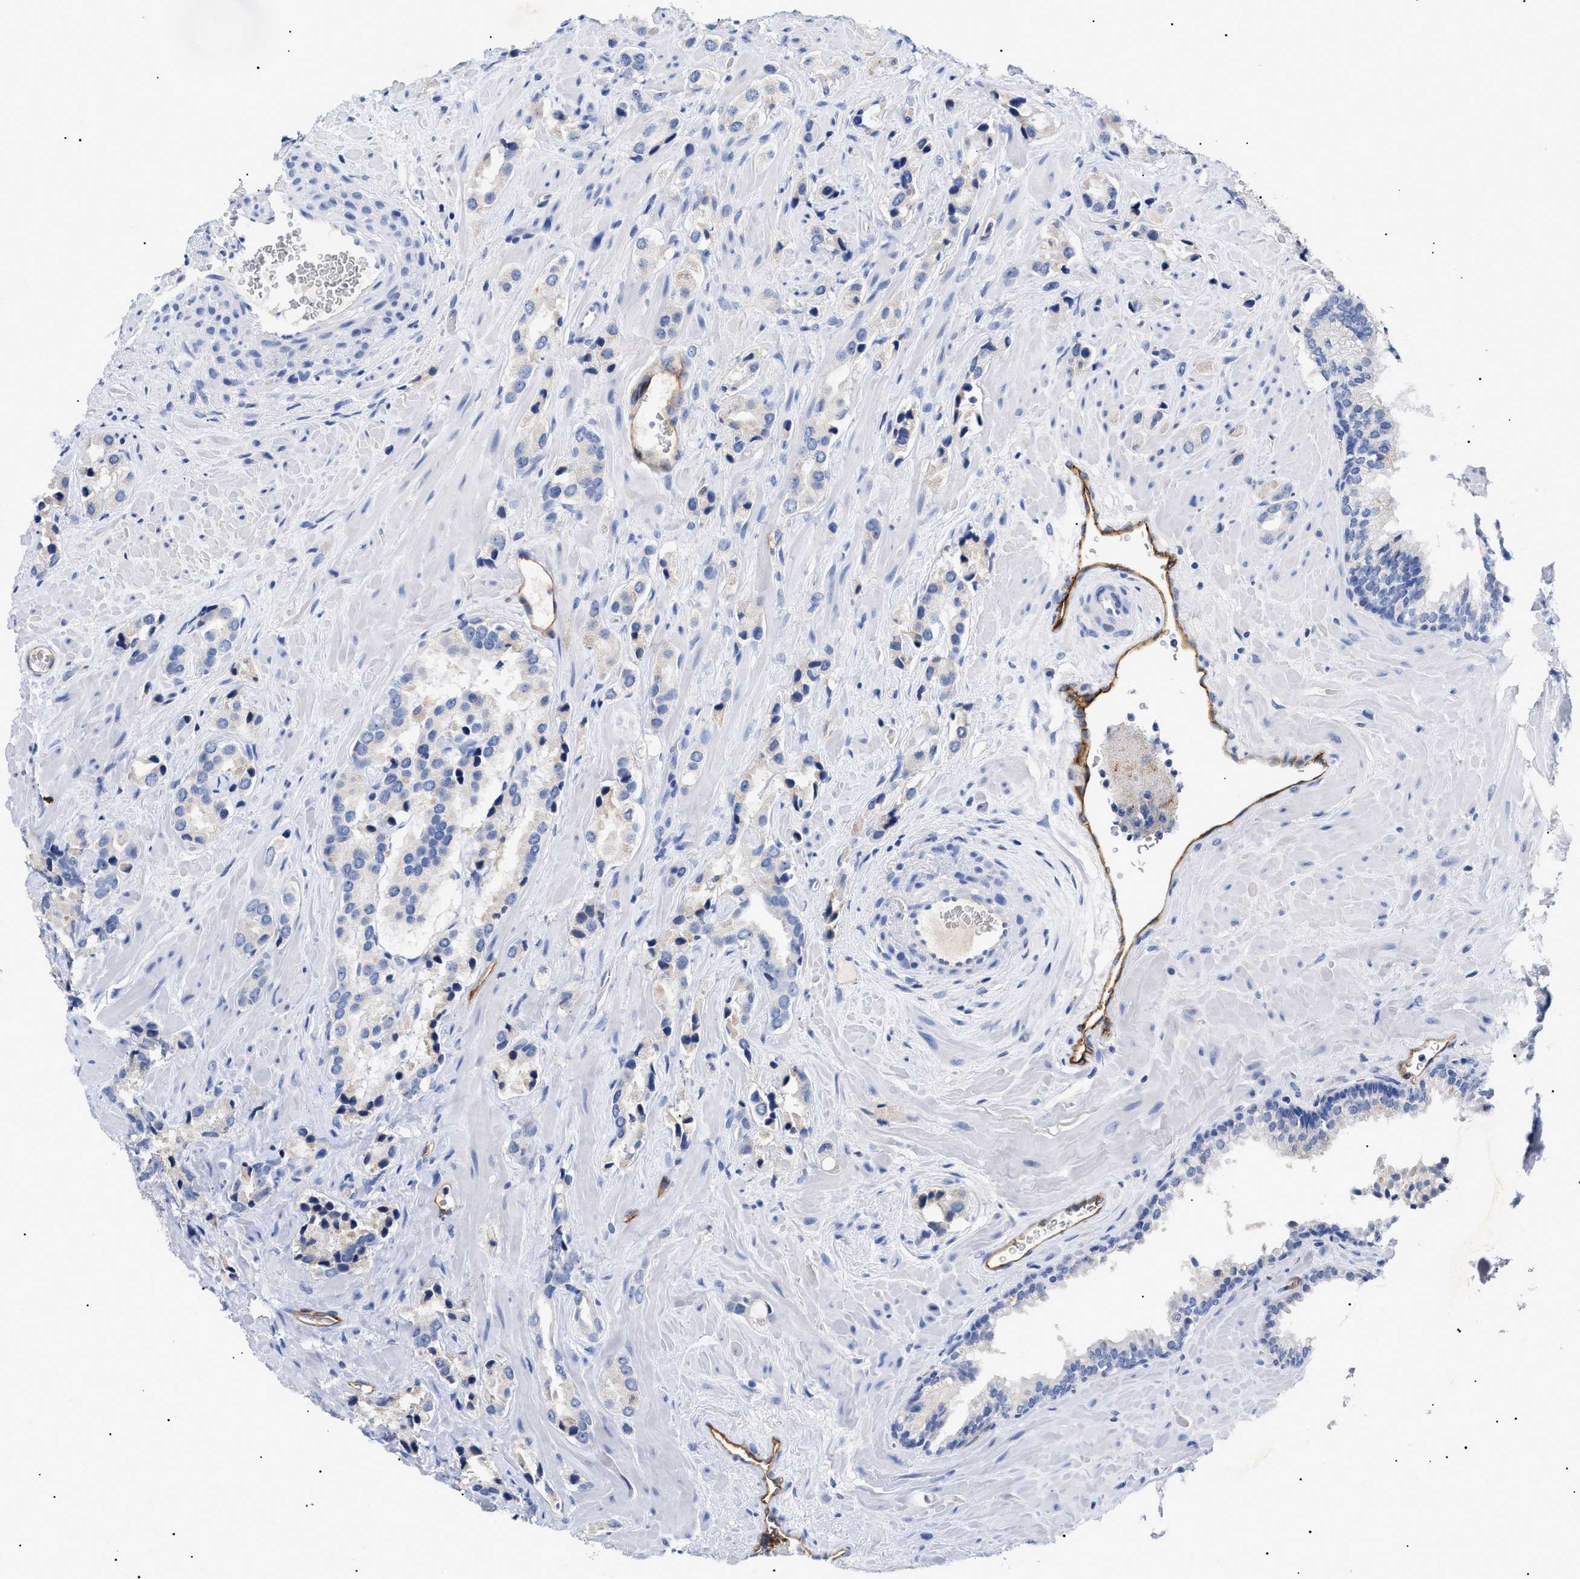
{"staining": {"intensity": "negative", "quantity": "none", "location": "none"}, "tissue": "prostate cancer", "cell_type": "Tumor cells", "image_type": "cancer", "snomed": [{"axis": "morphology", "description": "Adenocarcinoma, High grade"}, {"axis": "topography", "description": "Prostate"}], "caption": "An image of human prostate cancer is negative for staining in tumor cells.", "gene": "ACKR1", "patient": {"sex": "male", "age": 64}}